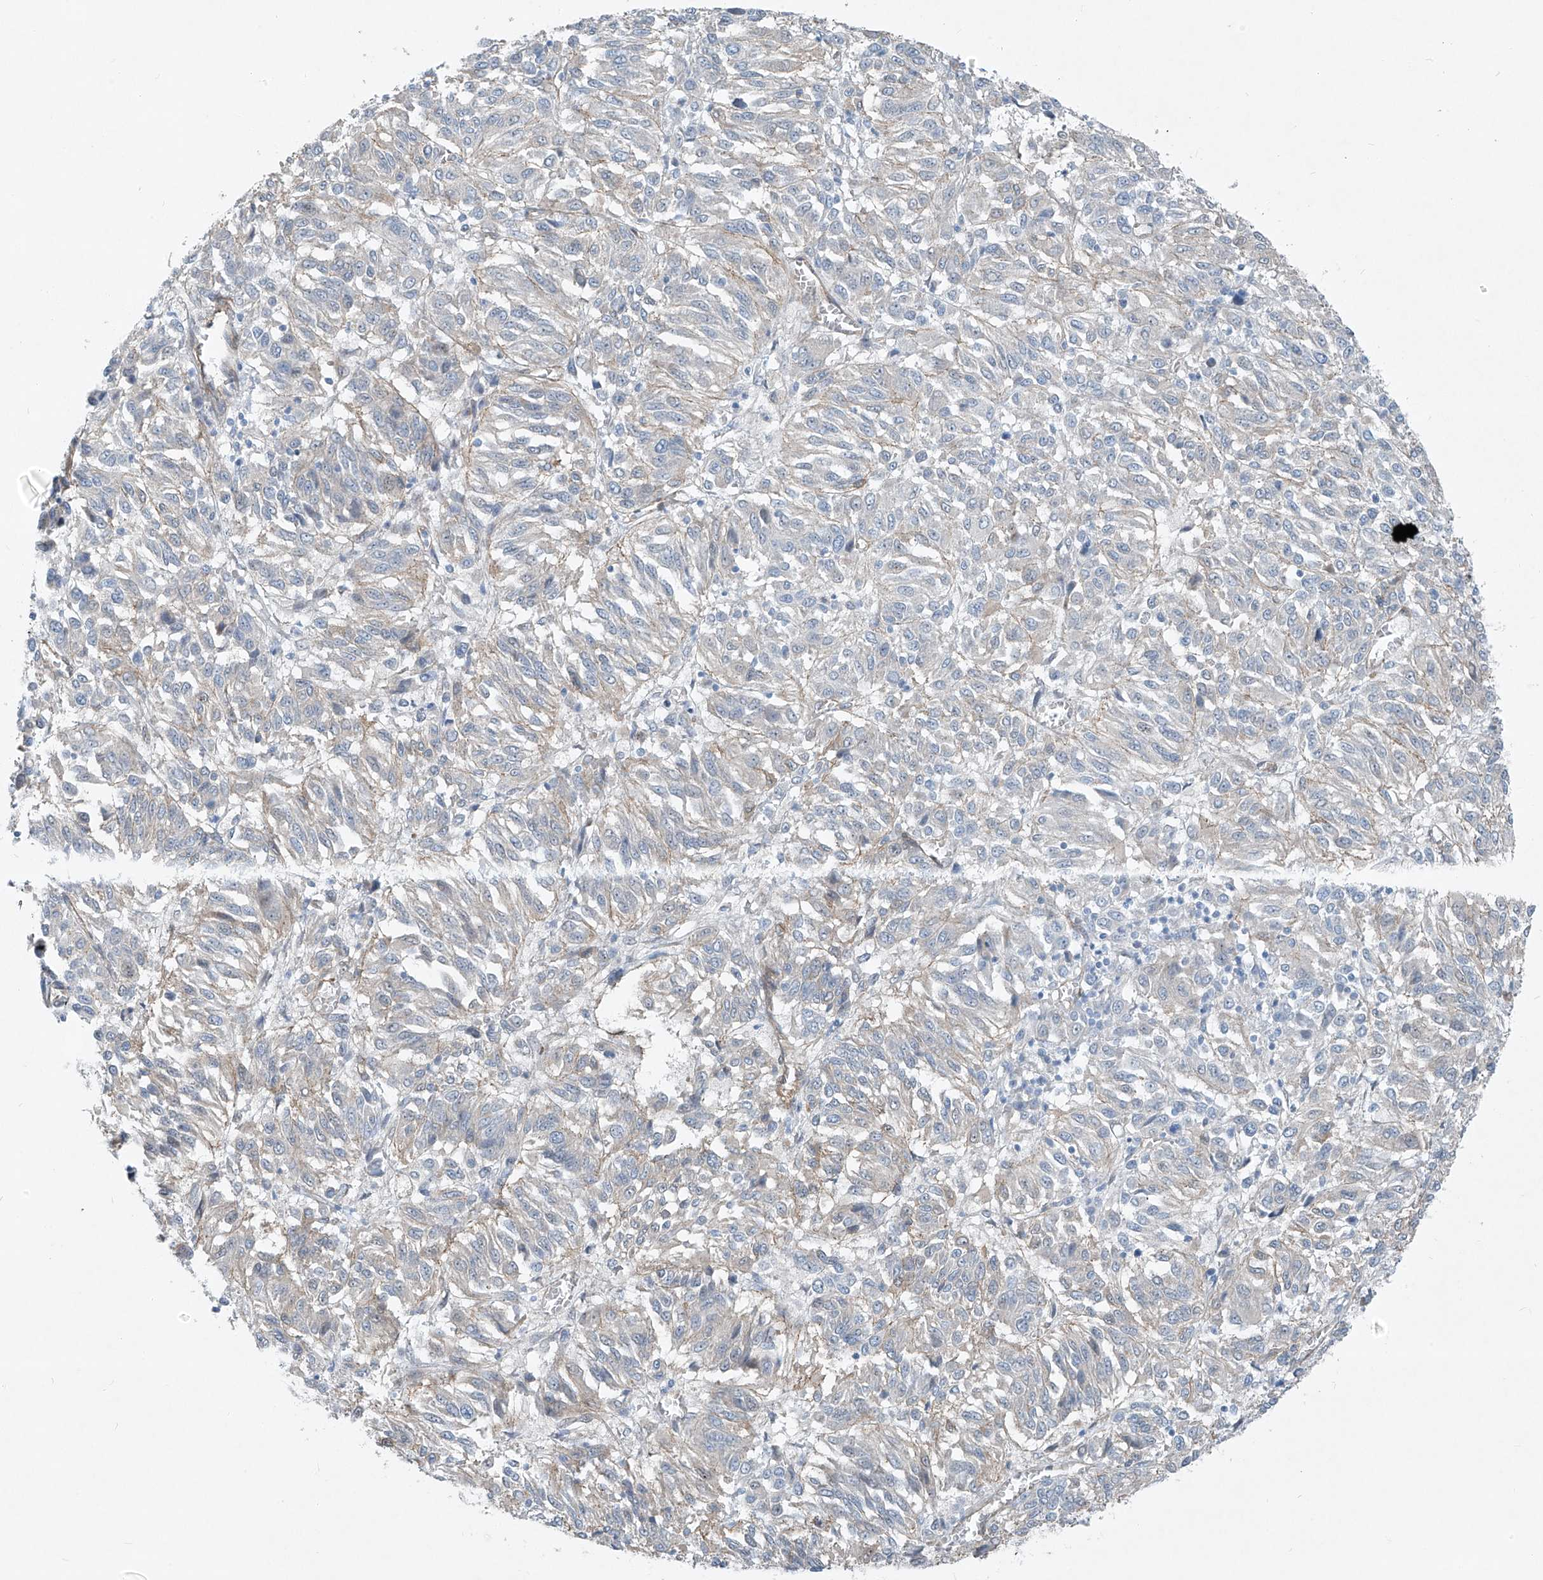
{"staining": {"intensity": "weak", "quantity": "<25%", "location": "cytoplasmic/membranous"}, "tissue": "melanoma", "cell_type": "Tumor cells", "image_type": "cancer", "snomed": [{"axis": "morphology", "description": "Malignant melanoma, Metastatic site"}, {"axis": "topography", "description": "Lung"}], "caption": "Melanoma was stained to show a protein in brown. There is no significant staining in tumor cells. (DAB (3,3'-diaminobenzidine) immunohistochemistry with hematoxylin counter stain).", "gene": "TNS2", "patient": {"sex": "male", "age": 64}}